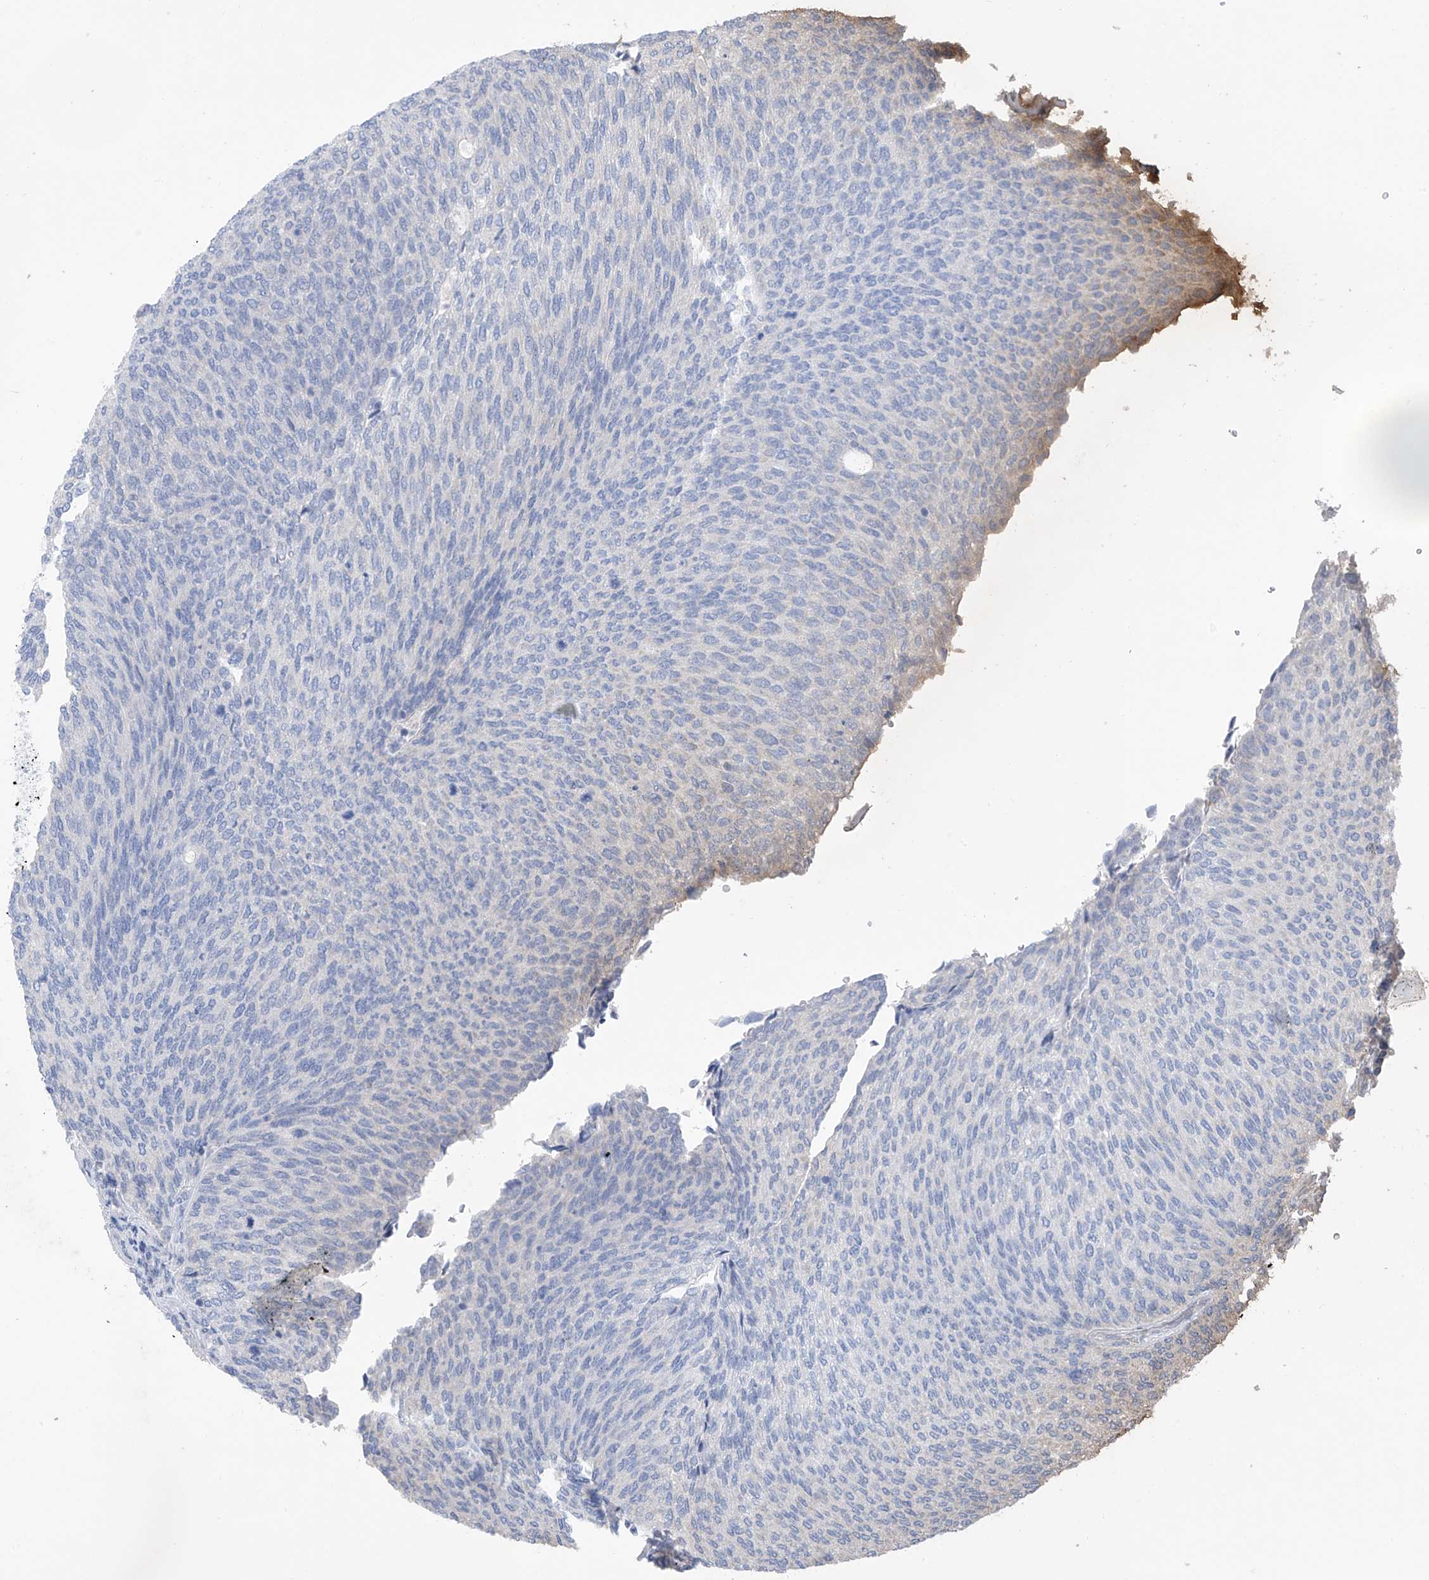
{"staining": {"intensity": "negative", "quantity": "none", "location": "none"}, "tissue": "urothelial cancer", "cell_type": "Tumor cells", "image_type": "cancer", "snomed": [{"axis": "morphology", "description": "Urothelial carcinoma, Low grade"}, {"axis": "topography", "description": "Urinary bladder"}], "caption": "DAB immunohistochemical staining of low-grade urothelial carcinoma shows no significant staining in tumor cells.", "gene": "SYN3", "patient": {"sex": "female", "age": 79}}